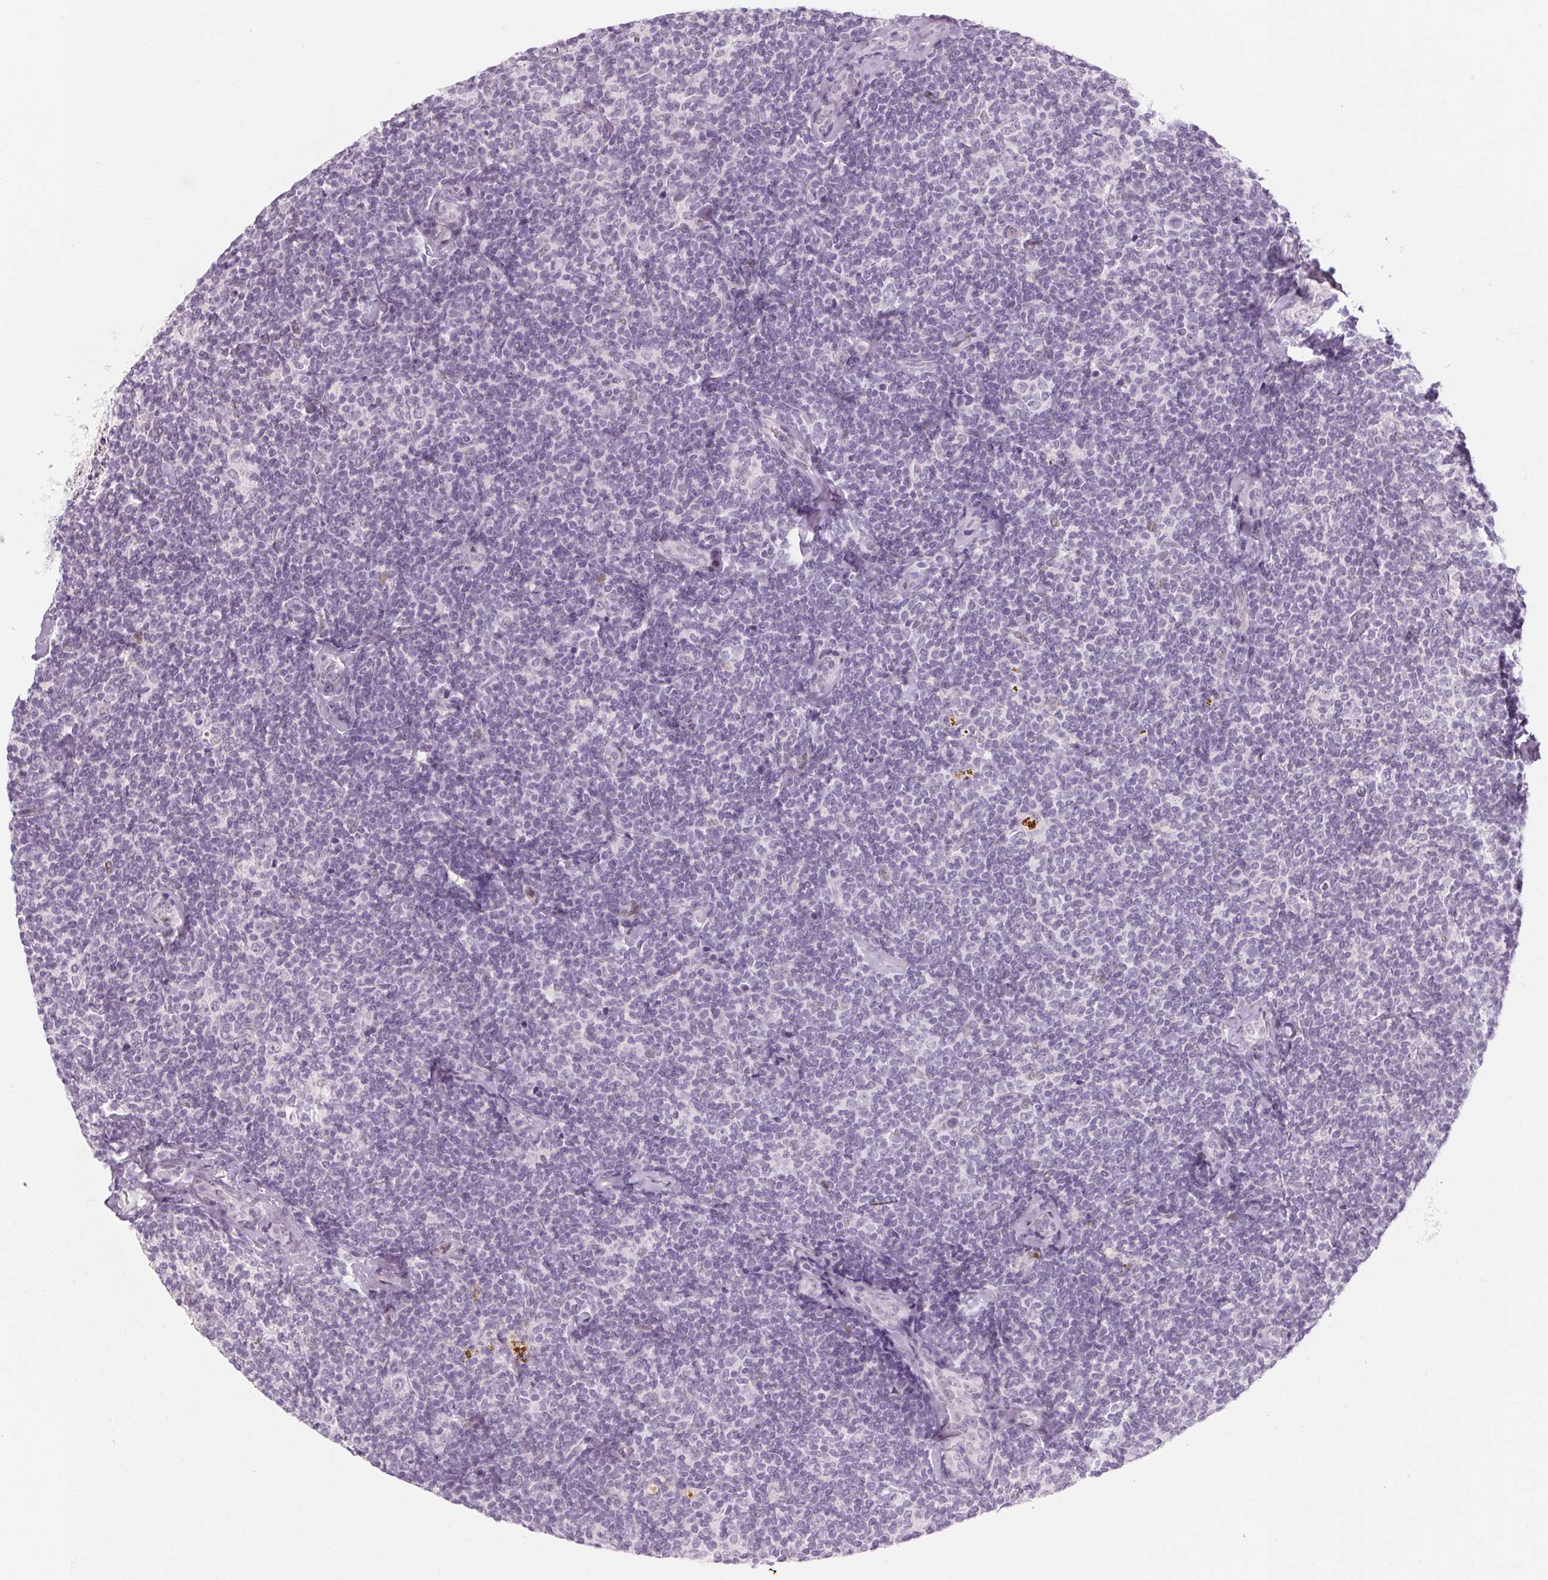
{"staining": {"intensity": "negative", "quantity": "none", "location": "none"}, "tissue": "lymphoma", "cell_type": "Tumor cells", "image_type": "cancer", "snomed": [{"axis": "morphology", "description": "Malignant lymphoma, non-Hodgkin's type, Low grade"}, {"axis": "topography", "description": "Lymph node"}], "caption": "A high-resolution histopathology image shows IHC staining of low-grade malignant lymphoma, non-Hodgkin's type, which reveals no significant expression in tumor cells.", "gene": "KCNQ2", "patient": {"sex": "female", "age": 56}}